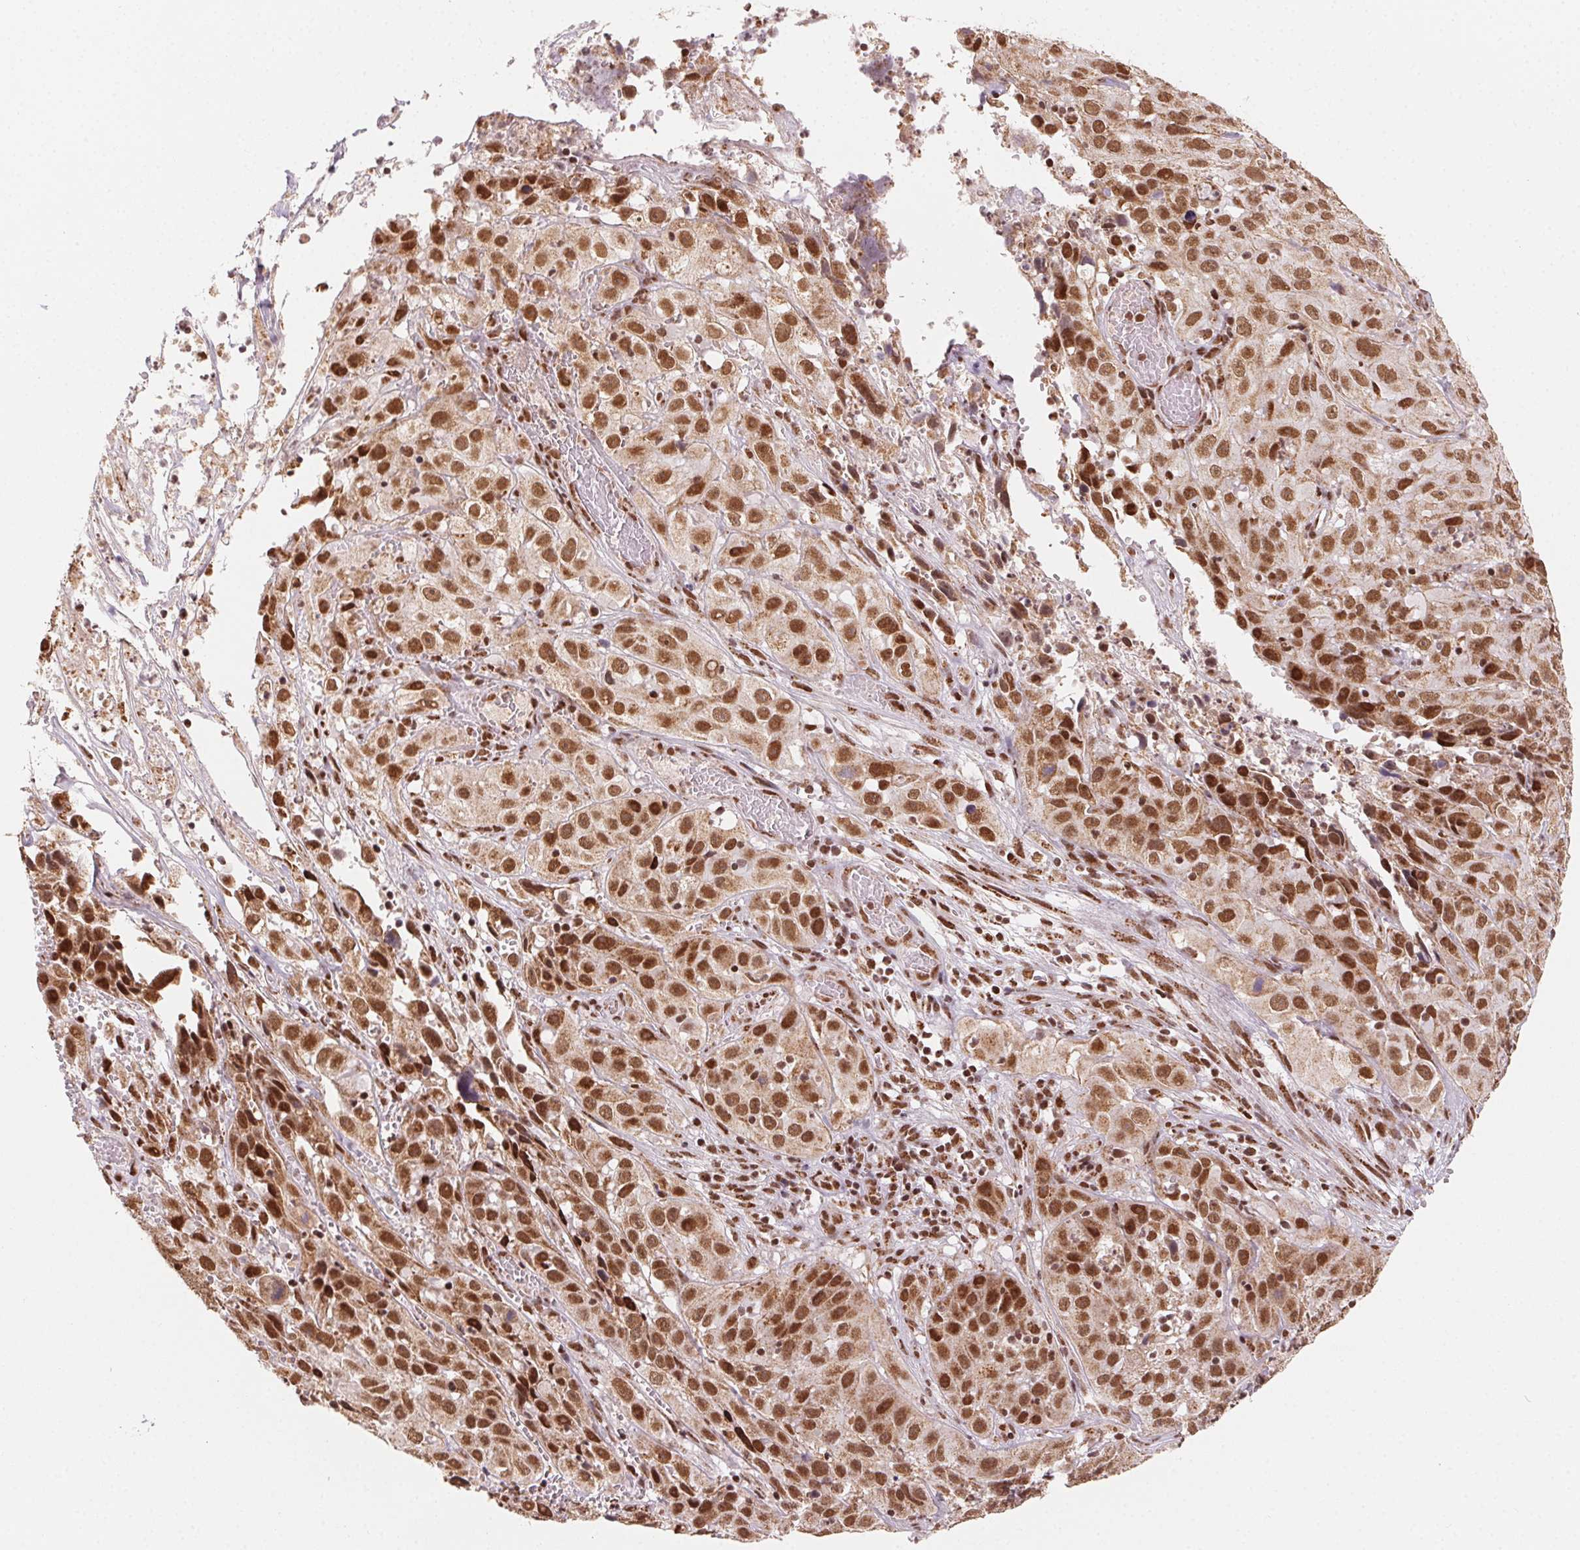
{"staining": {"intensity": "moderate", "quantity": ">75%", "location": "nuclear"}, "tissue": "cervical cancer", "cell_type": "Tumor cells", "image_type": "cancer", "snomed": [{"axis": "morphology", "description": "Squamous cell carcinoma, NOS"}, {"axis": "topography", "description": "Cervix"}], "caption": "Squamous cell carcinoma (cervical) was stained to show a protein in brown. There is medium levels of moderate nuclear expression in about >75% of tumor cells. Ihc stains the protein in brown and the nuclei are stained blue.", "gene": "TOPORS", "patient": {"sex": "female", "age": 32}}